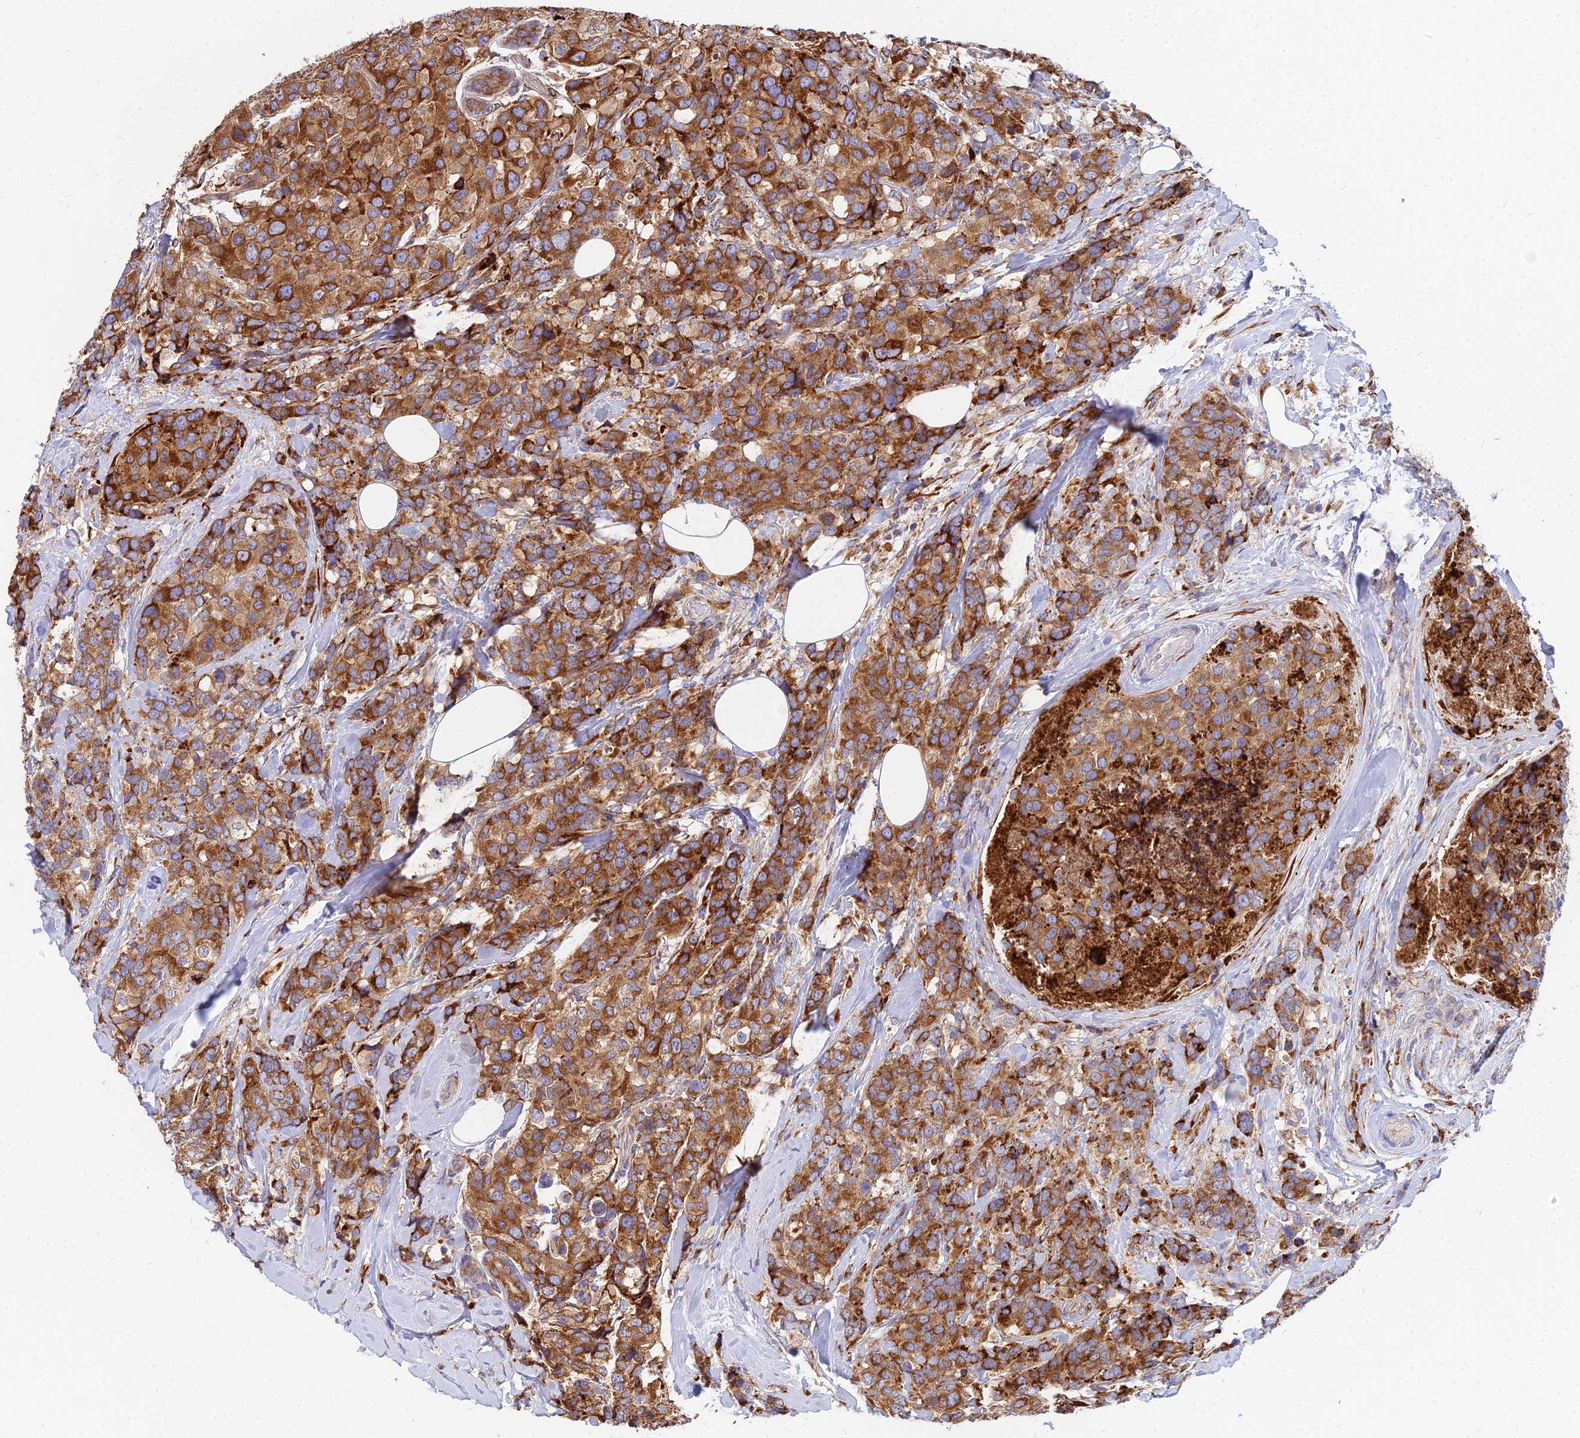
{"staining": {"intensity": "strong", "quantity": ">75%", "location": "cytoplasmic/membranous"}, "tissue": "breast cancer", "cell_type": "Tumor cells", "image_type": "cancer", "snomed": [{"axis": "morphology", "description": "Lobular carcinoma"}, {"axis": "topography", "description": "Breast"}], "caption": "Immunohistochemical staining of breast cancer (lobular carcinoma) reveals high levels of strong cytoplasmic/membranous protein staining in approximately >75% of tumor cells.", "gene": "CCT6B", "patient": {"sex": "female", "age": 59}}